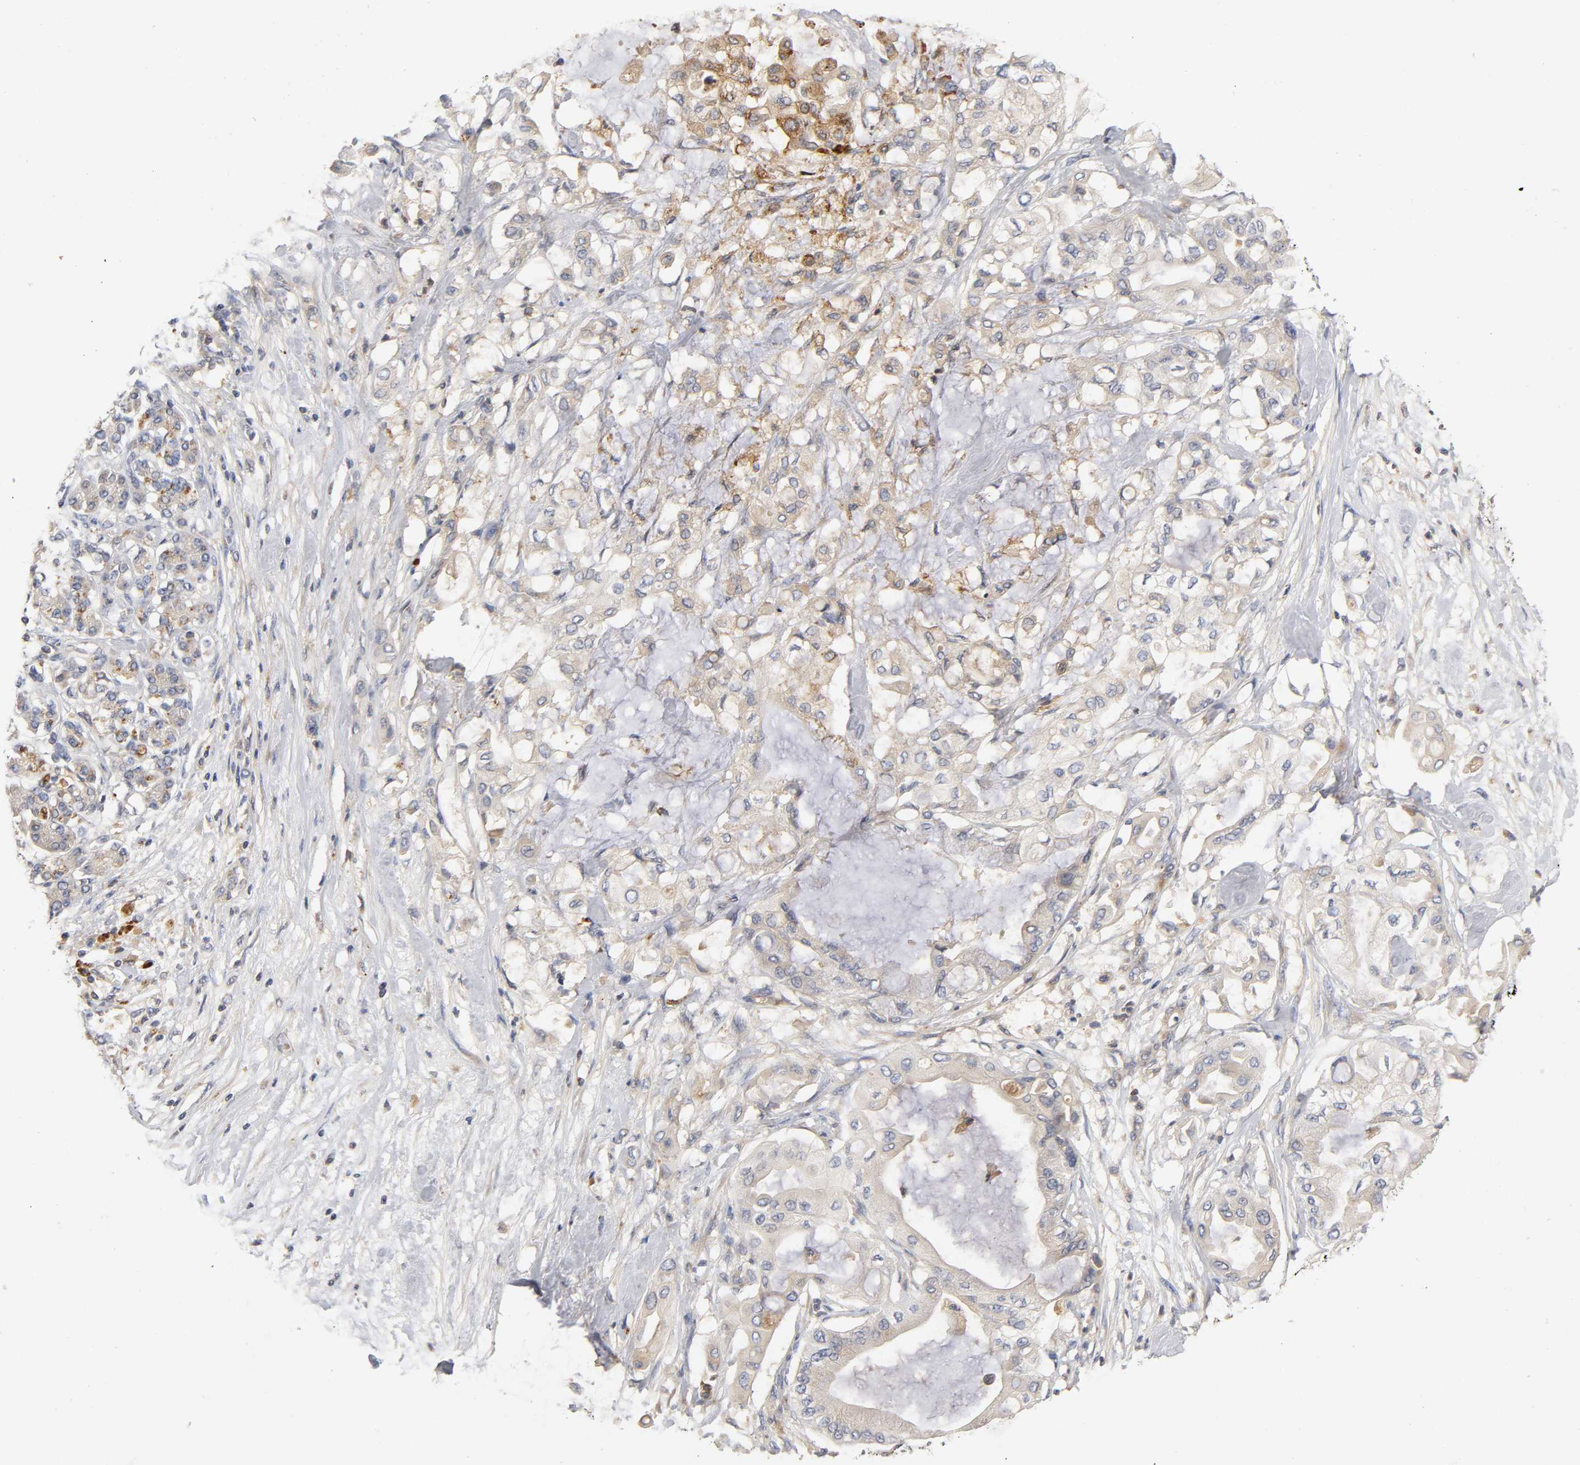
{"staining": {"intensity": "weak", "quantity": "25%-75%", "location": "cytoplasmic/membranous"}, "tissue": "pancreatic cancer", "cell_type": "Tumor cells", "image_type": "cancer", "snomed": [{"axis": "morphology", "description": "Adenocarcinoma, NOS"}, {"axis": "morphology", "description": "Adenocarcinoma, metastatic, NOS"}, {"axis": "topography", "description": "Lymph node"}, {"axis": "topography", "description": "Pancreas"}, {"axis": "topography", "description": "Duodenum"}], "caption": "Weak cytoplasmic/membranous staining for a protein is seen in approximately 25%-75% of tumor cells of pancreatic cancer using IHC.", "gene": "RHOA", "patient": {"sex": "female", "age": 64}}